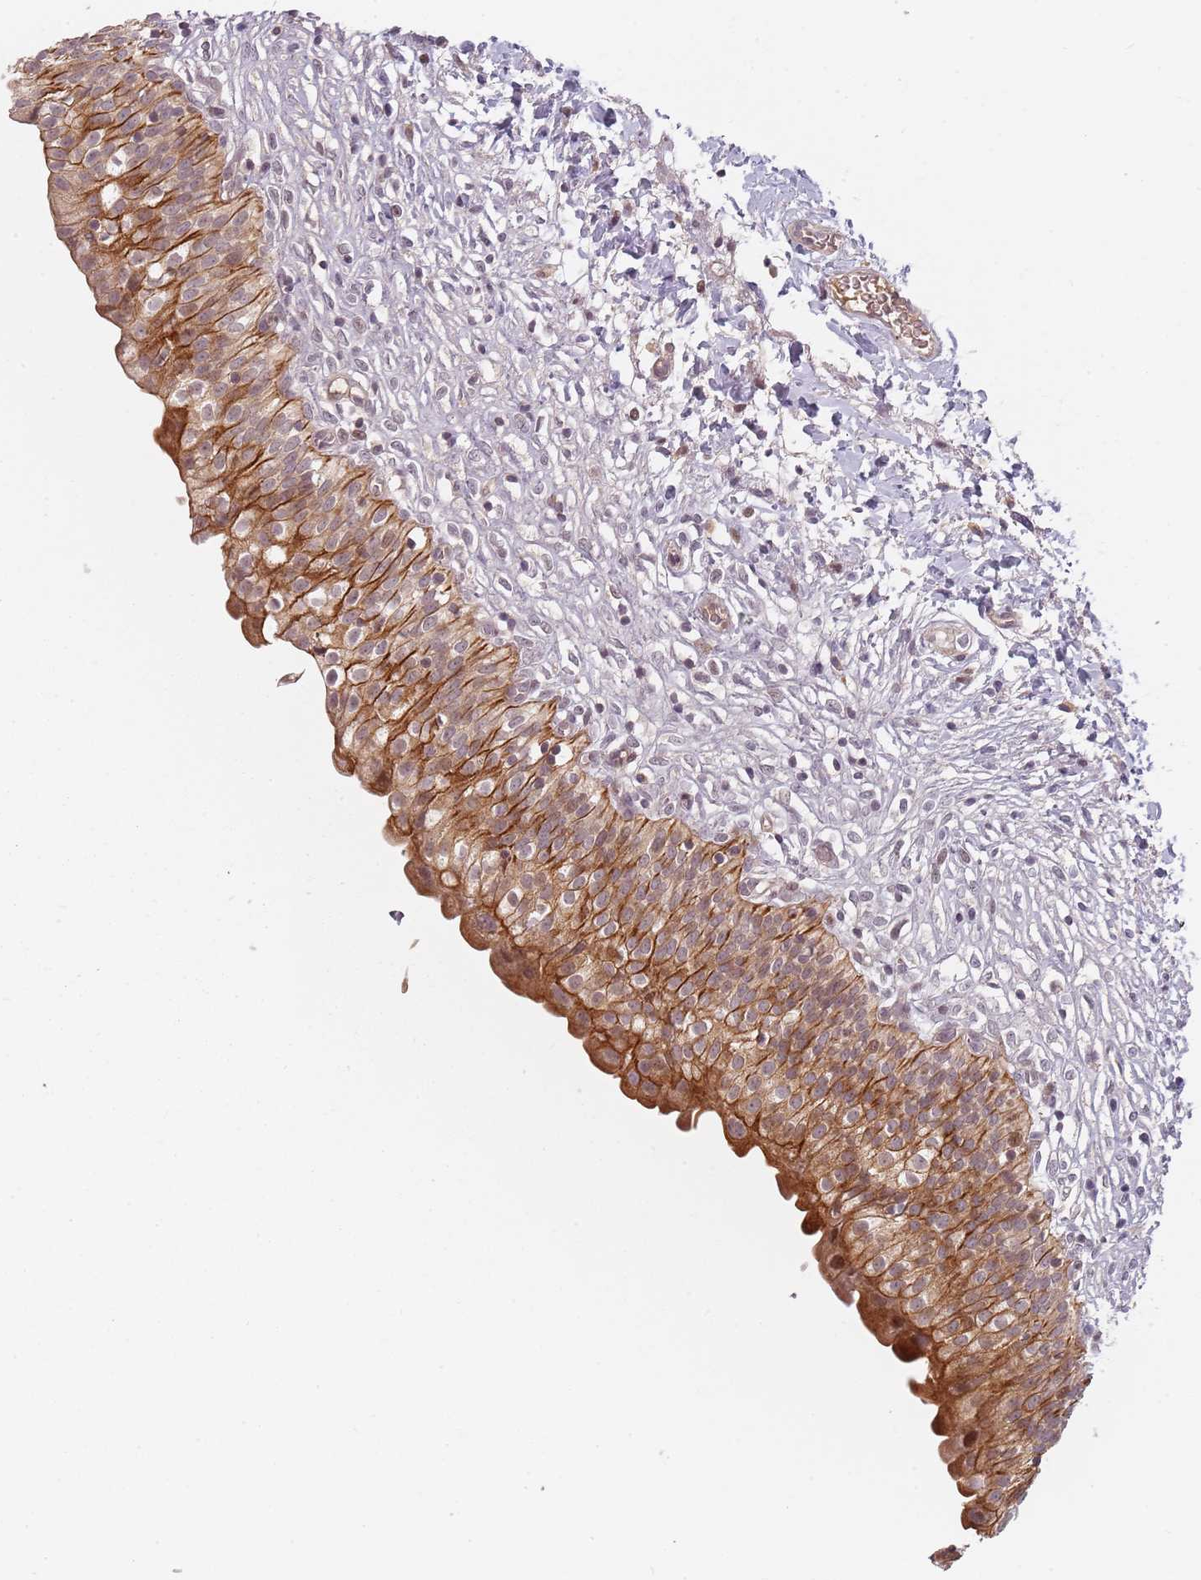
{"staining": {"intensity": "strong", "quantity": ">75%", "location": "cytoplasmic/membranous"}, "tissue": "urinary bladder", "cell_type": "Urothelial cells", "image_type": "normal", "snomed": [{"axis": "morphology", "description": "Normal tissue, NOS"}, {"axis": "topography", "description": "Urinary bladder"}], "caption": "Immunohistochemical staining of benign human urinary bladder displays >75% levels of strong cytoplasmic/membranous protein expression in approximately >75% of urothelial cells.", "gene": "RPS6KA2", "patient": {"sex": "male", "age": 55}}